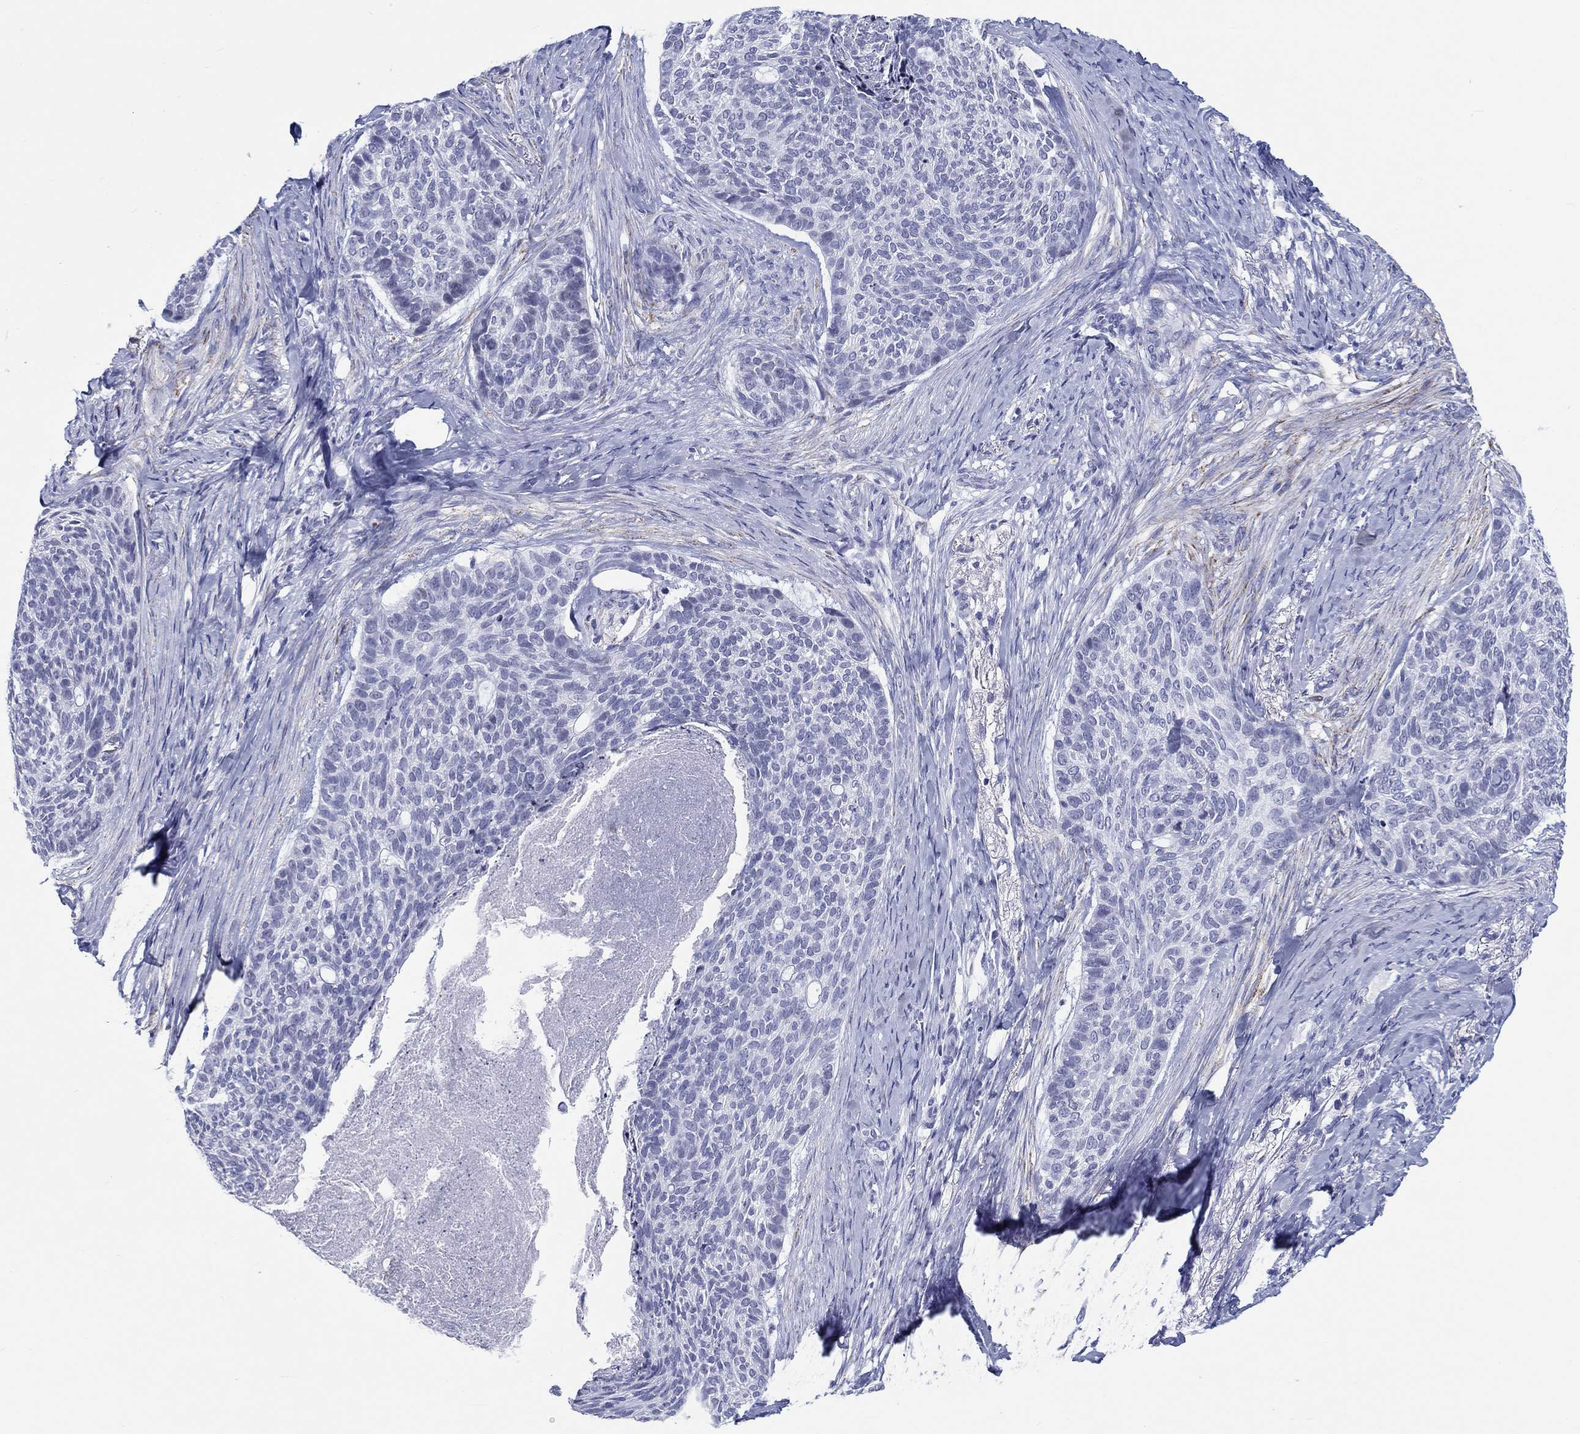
{"staining": {"intensity": "negative", "quantity": "none", "location": "none"}, "tissue": "skin cancer", "cell_type": "Tumor cells", "image_type": "cancer", "snomed": [{"axis": "morphology", "description": "Basal cell carcinoma"}, {"axis": "topography", "description": "Skin"}], "caption": "Immunohistochemical staining of human skin cancer displays no significant expression in tumor cells. (DAB IHC, high magnification).", "gene": "H1-1", "patient": {"sex": "female", "age": 69}}